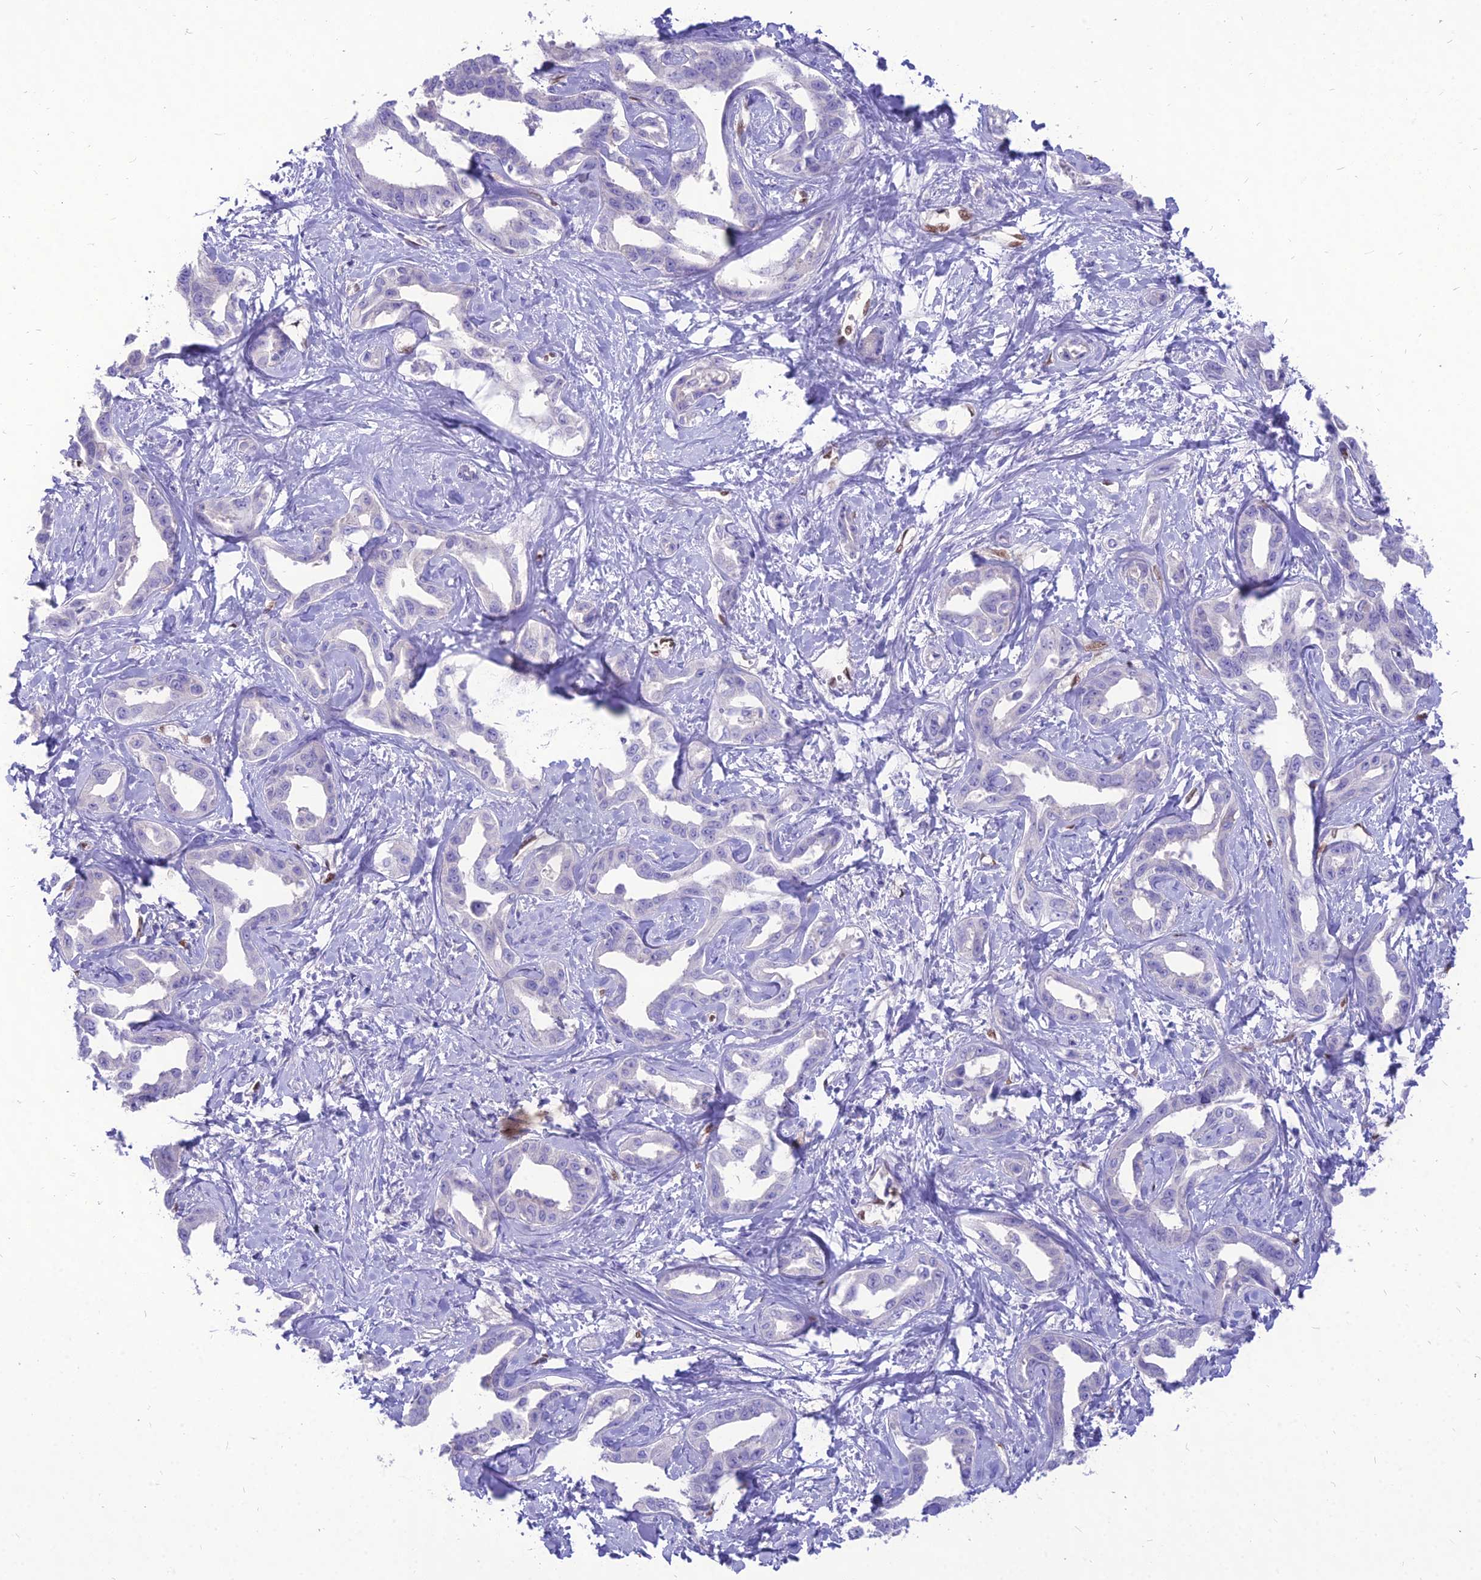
{"staining": {"intensity": "negative", "quantity": "none", "location": "none"}, "tissue": "liver cancer", "cell_type": "Tumor cells", "image_type": "cancer", "snomed": [{"axis": "morphology", "description": "Cholangiocarcinoma"}, {"axis": "topography", "description": "Liver"}], "caption": "Tumor cells are negative for protein expression in human liver cancer (cholangiocarcinoma).", "gene": "NOVA2", "patient": {"sex": "male", "age": 59}}